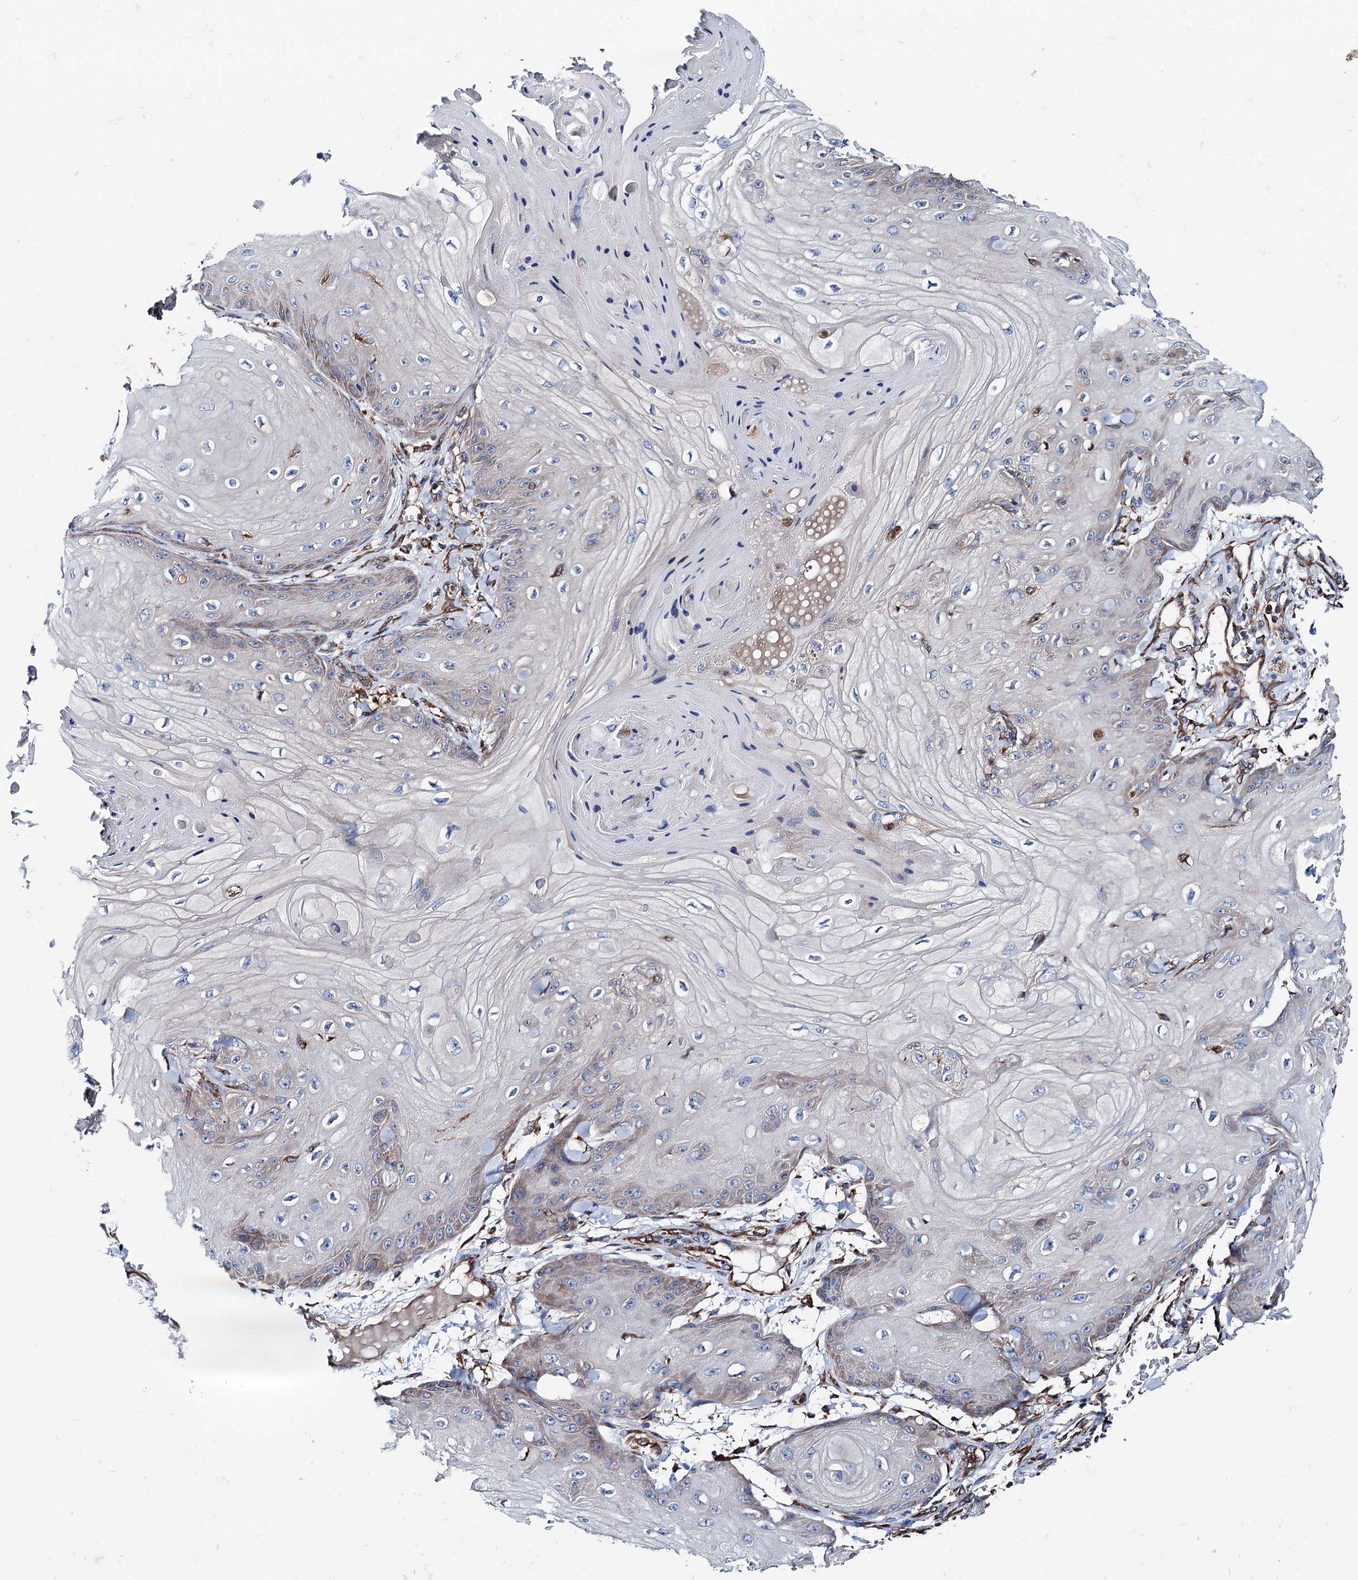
{"staining": {"intensity": "negative", "quantity": "none", "location": "none"}, "tissue": "skin cancer", "cell_type": "Tumor cells", "image_type": "cancer", "snomed": [{"axis": "morphology", "description": "Squamous cell carcinoma, NOS"}, {"axis": "topography", "description": "Skin"}], "caption": "The immunohistochemistry (IHC) micrograph has no significant staining in tumor cells of skin cancer tissue.", "gene": "ERP29", "patient": {"sex": "male", "age": 74}}